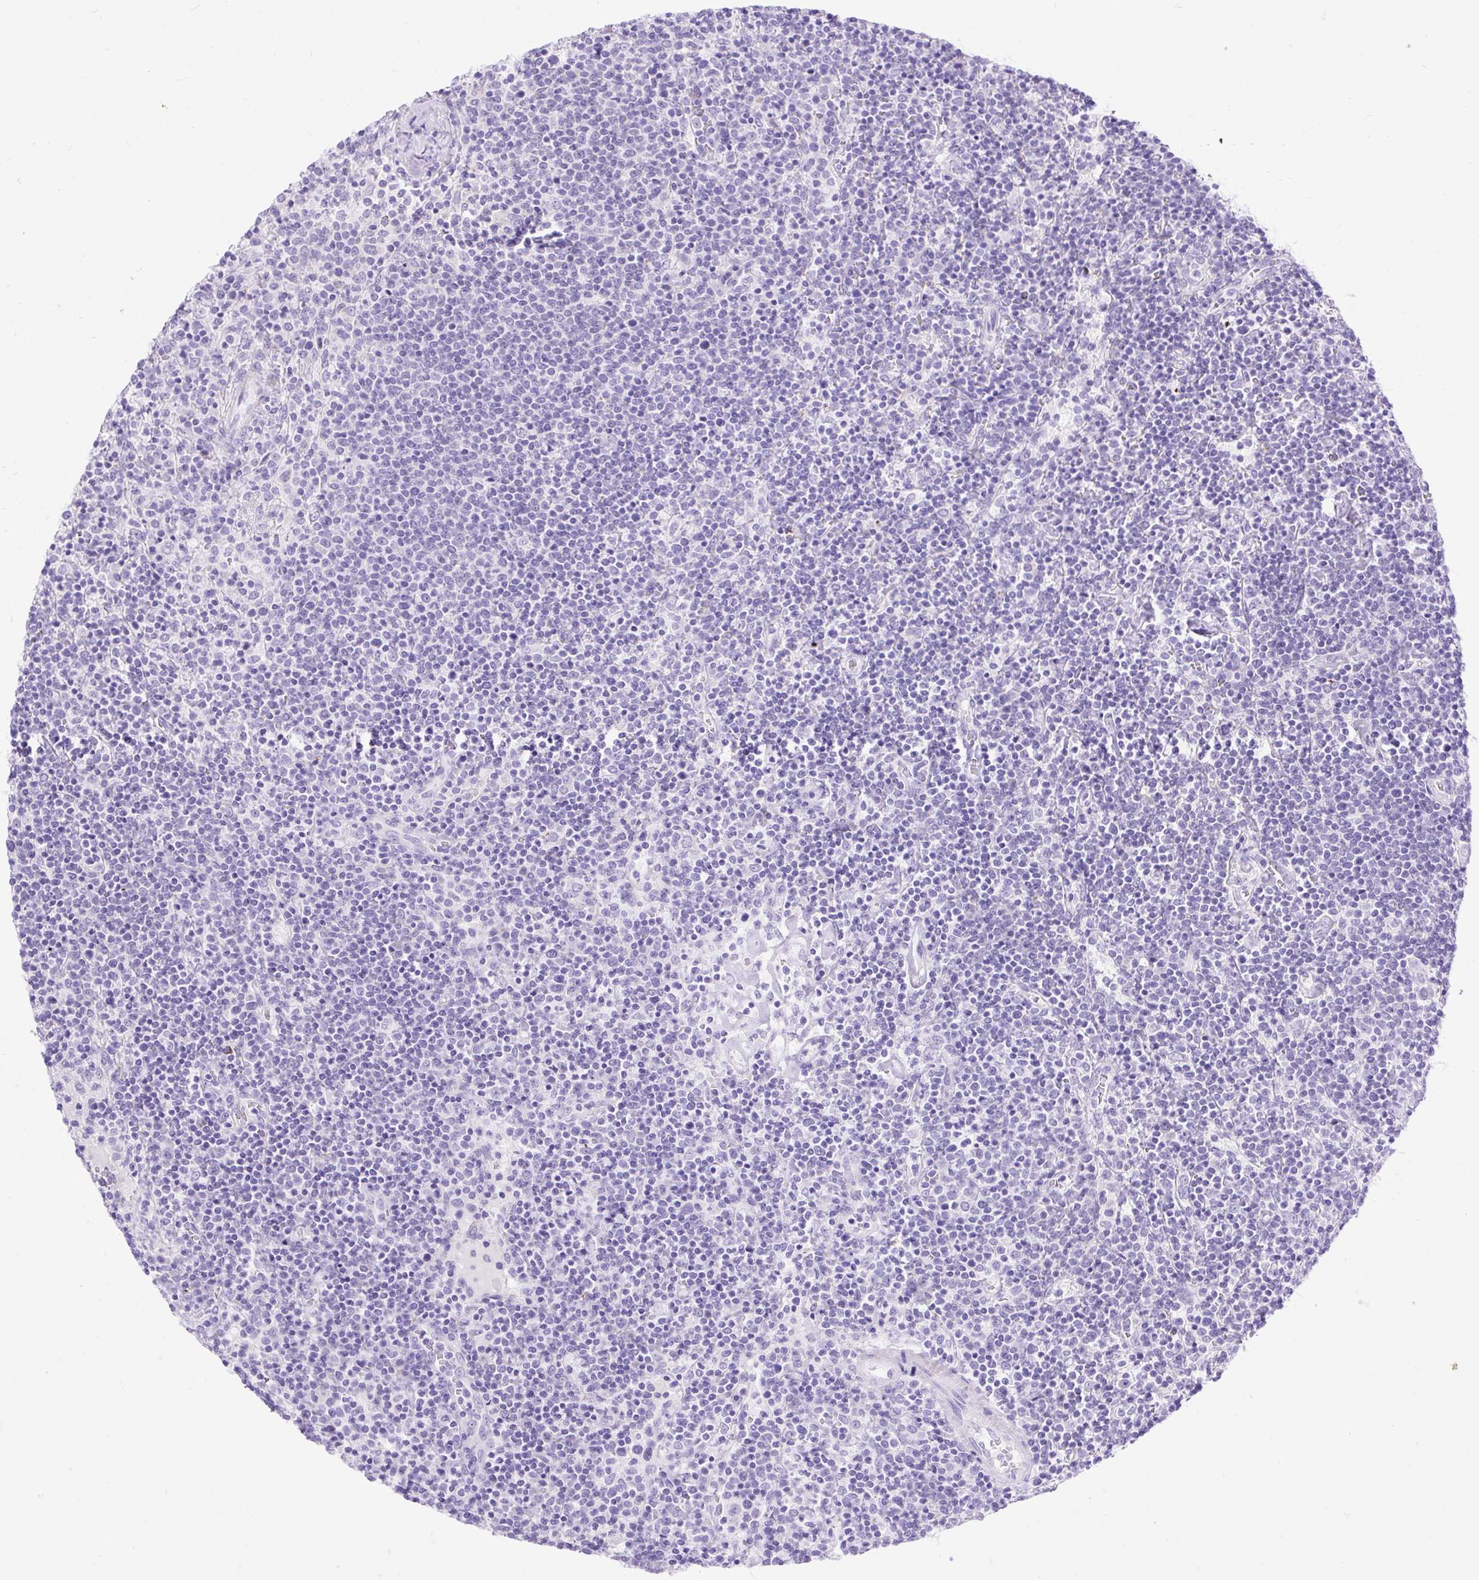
{"staining": {"intensity": "negative", "quantity": "none", "location": "none"}, "tissue": "lymphoma", "cell_type": "Tumor cells", "image_type": "cancer", "snomed": [{"axis": "morphology", "description": "Malignant lymphoma, non-Hodgkin's type, High grade"}, {"axis": "topography", "description": "Lymph node"}], "caption": "DAB immunohistochemical staining of malignant lymphoma, non-Hodgkin's type (high-grade) reveals no significant positivity in tumor cells.", "gene": "ZNF256", "patient": {"sex": "male", "age": 61}}